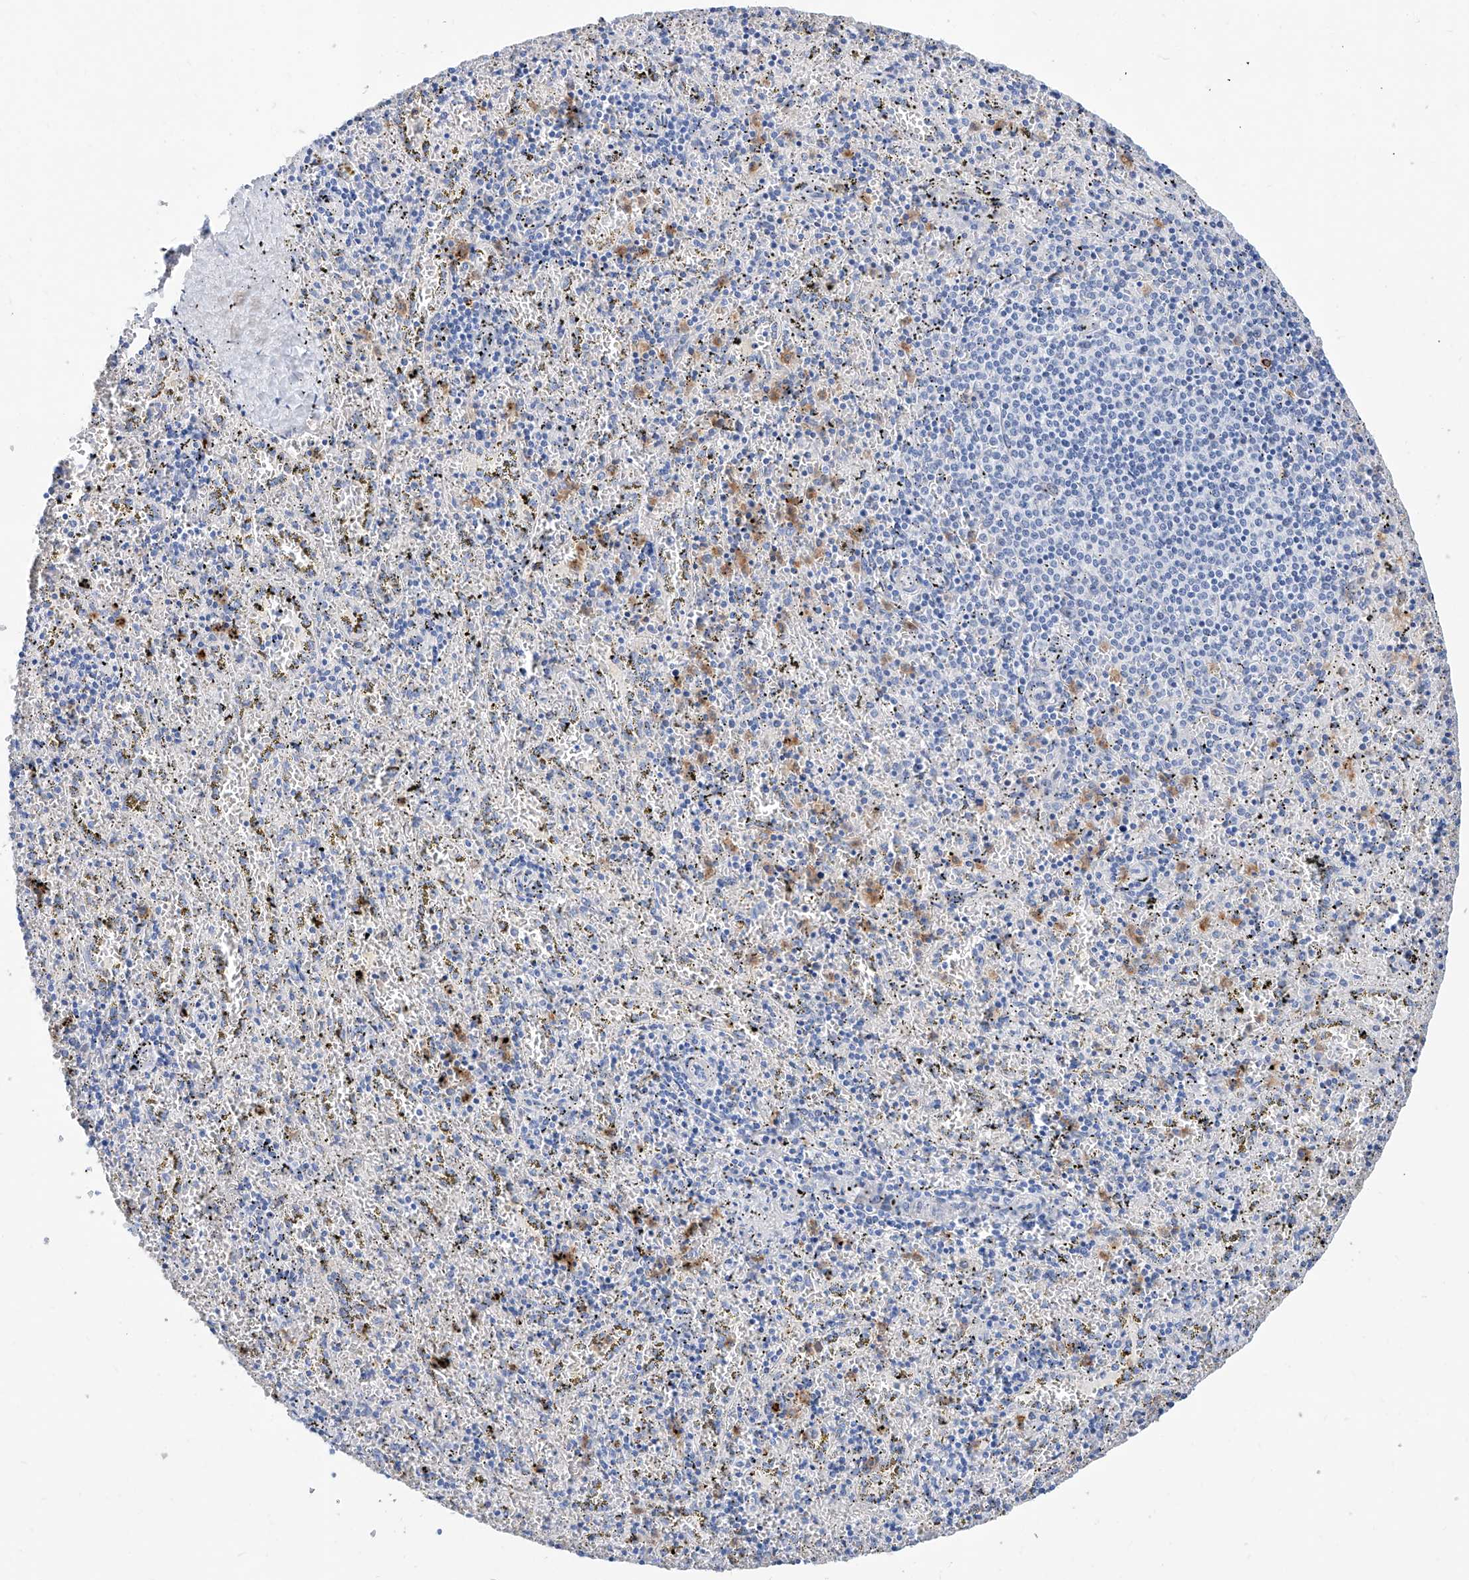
{"staining": {"intensity": "moderate", "quantity": "25%-75%", "location": "cytoplasmic/membranous"}, "tissue": "spleen", "cell_type": "Cells in red pulp", "image_type": "normal", "snomed": [{"axis": "morphology", "description": "Normal tissue, NOS"}, {"axis": "topography", "description": "Spleen"}], "caption": "This image displays IHC staining of benign human spleen, with medium moderate cytoplasmic/membranous staining in approximately 25%-75% of cells in red pulp.", "gene": "SLC25A29", "patient": {"sex": "male", "age": 11}}